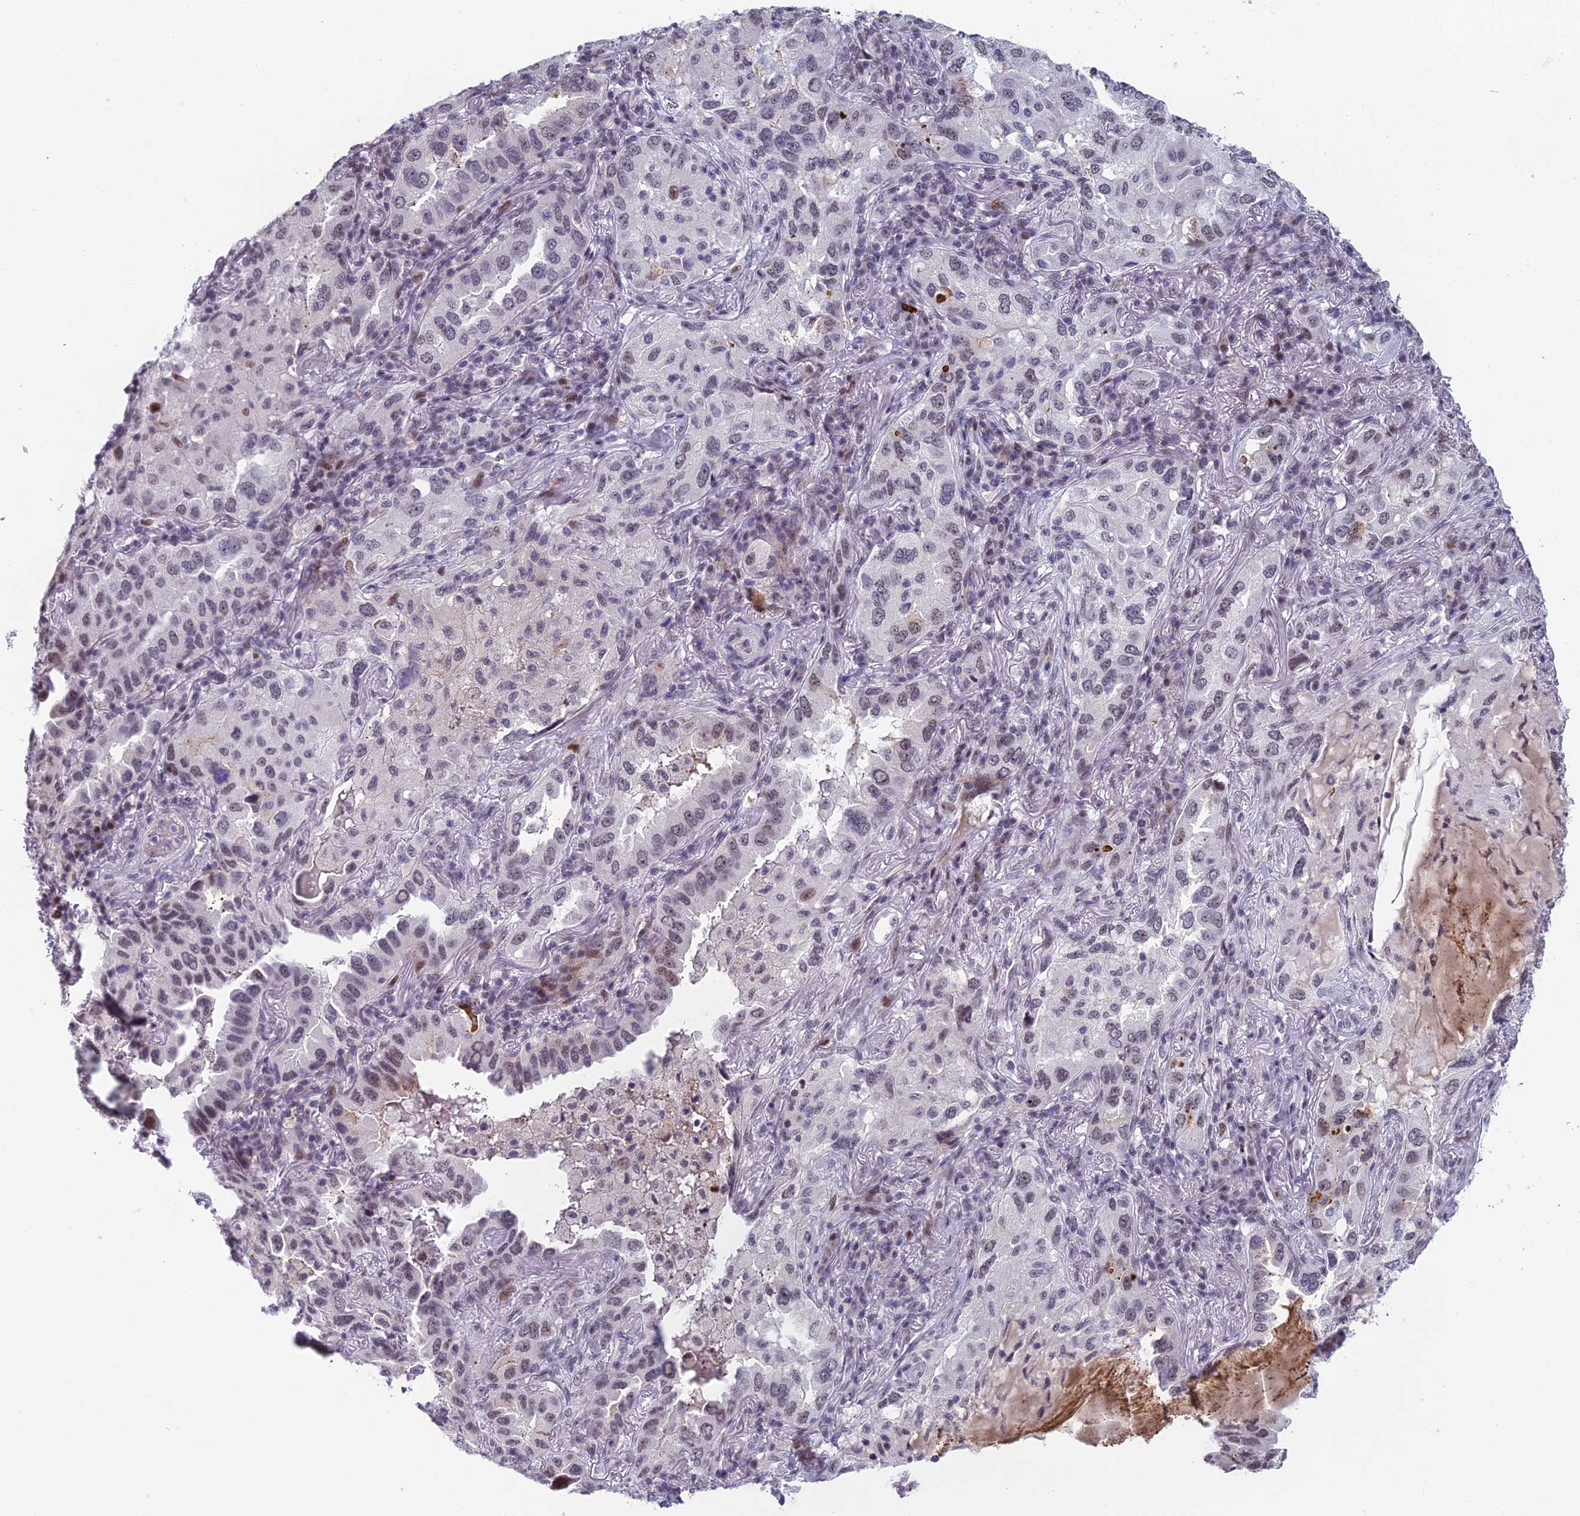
{"staining": {"intensity": "weak", "quantity": "<25%", "location": "nuclear"}, "tissue": "lung cancer", "cell_type": "Tumor cells", "image_type": "cancer", "snomed": [{"axis": "morphology", "description": "Adenocarcinoma, NOS"}, {"axis": "topography", "description": "Lung"}], "caption": "Lung cancer (adenocarcinoma) was stained to show a protein in brown. There is no significant positivity in tumor cells. (DAB (3,3'-diaminobenzidine) immunohistochemistry with hematoxylin counter stain).", "gene": "RGS17", "patient": {"sex": "female", "age": 69}}